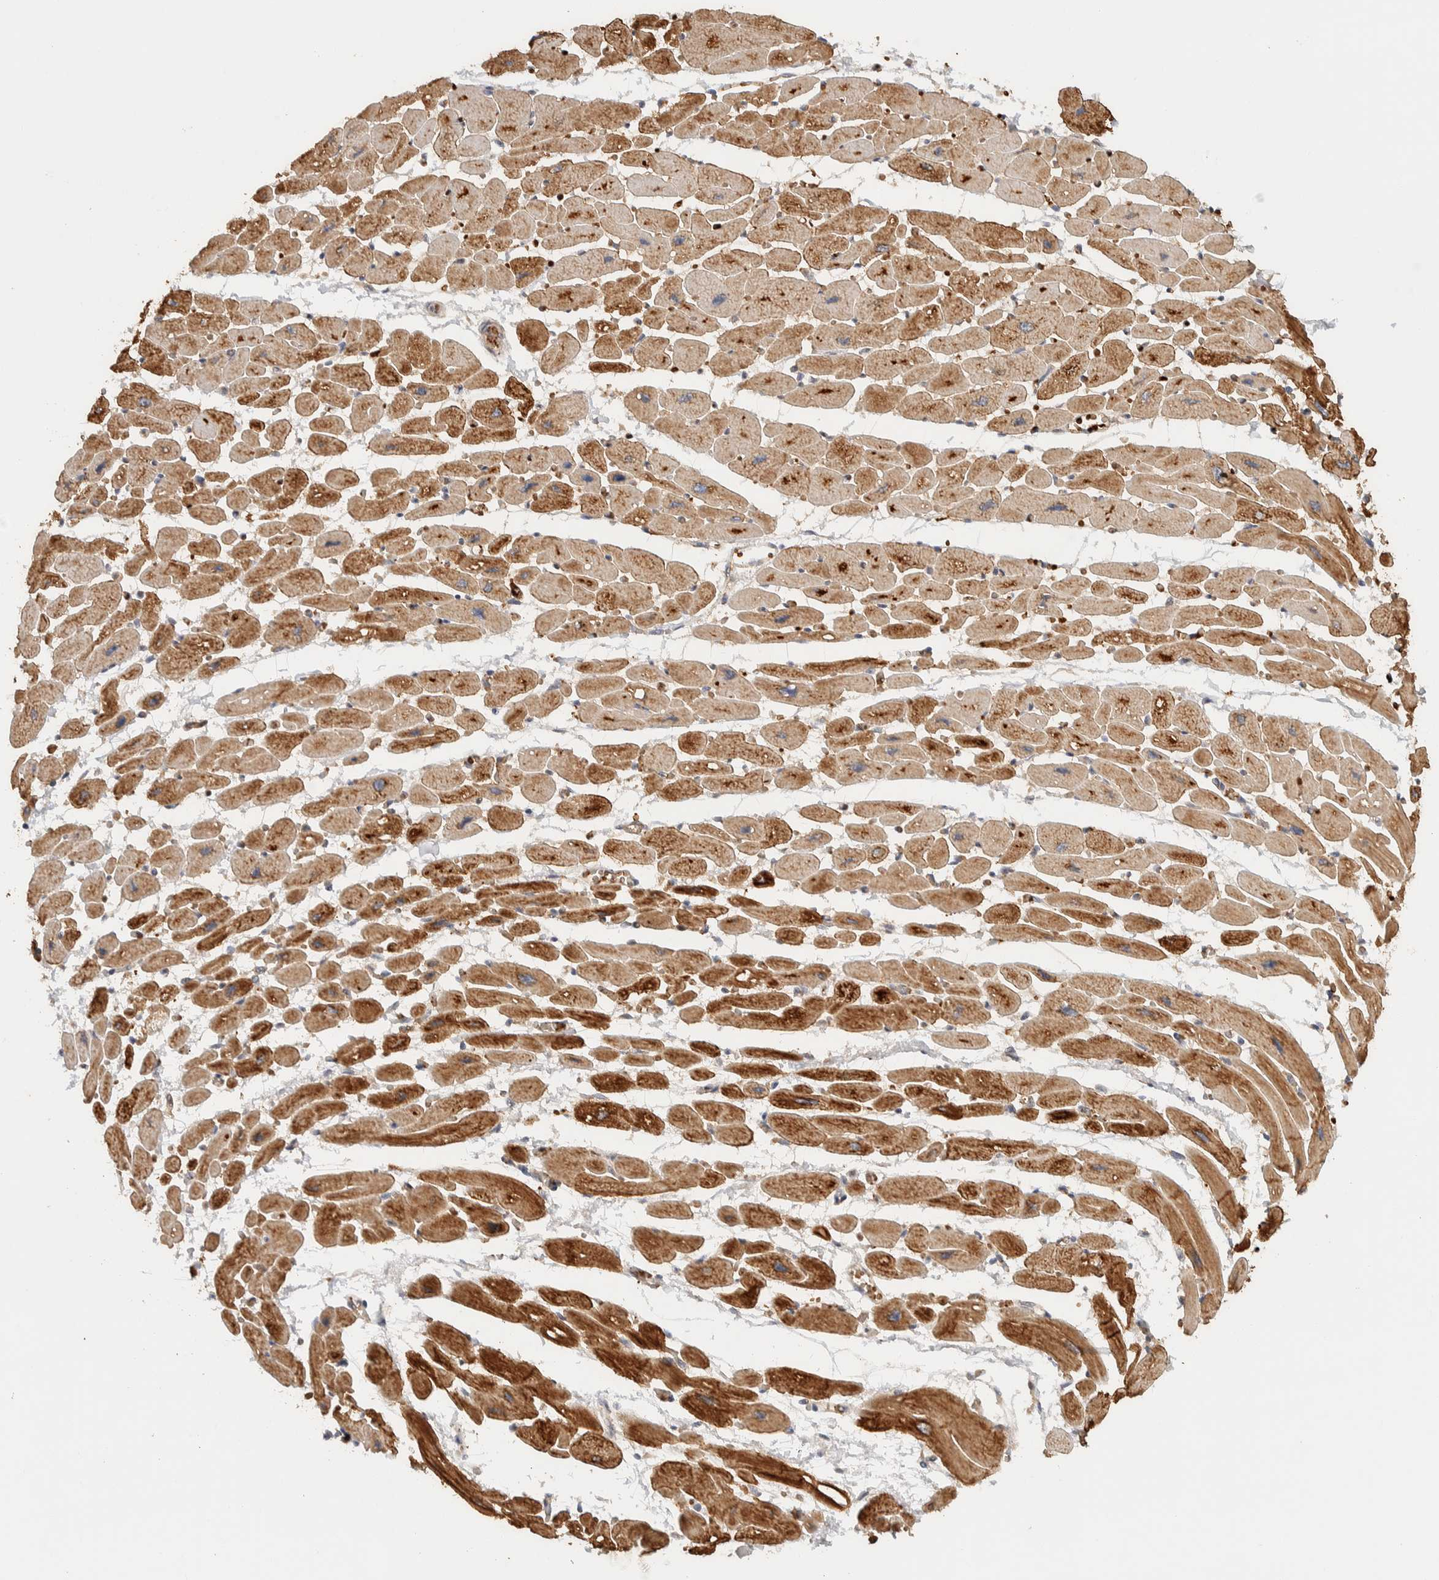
{"staining": {"intensity": "strong", "quantity": ">75%", "location": "cytoplasmic/membranous"}, "tissue": "heart muscle", "cell_type": "Cardiomyocytes", "image_type": "normal", "snomed": [{"axis": "morphology", "description": "Normal tissue, NOS"}, {"axis": "topography", "description": "Heart"}], "caption": "IHC photomicrograph of normal heart muscle stained for a protein (brown), which demonstrates high levels of strong cytoplasmic/membranous expression in approximately >75% of cardiomyocytes.", "gene": "TTI2", "patient": {"sex": "female", "age": 54}}